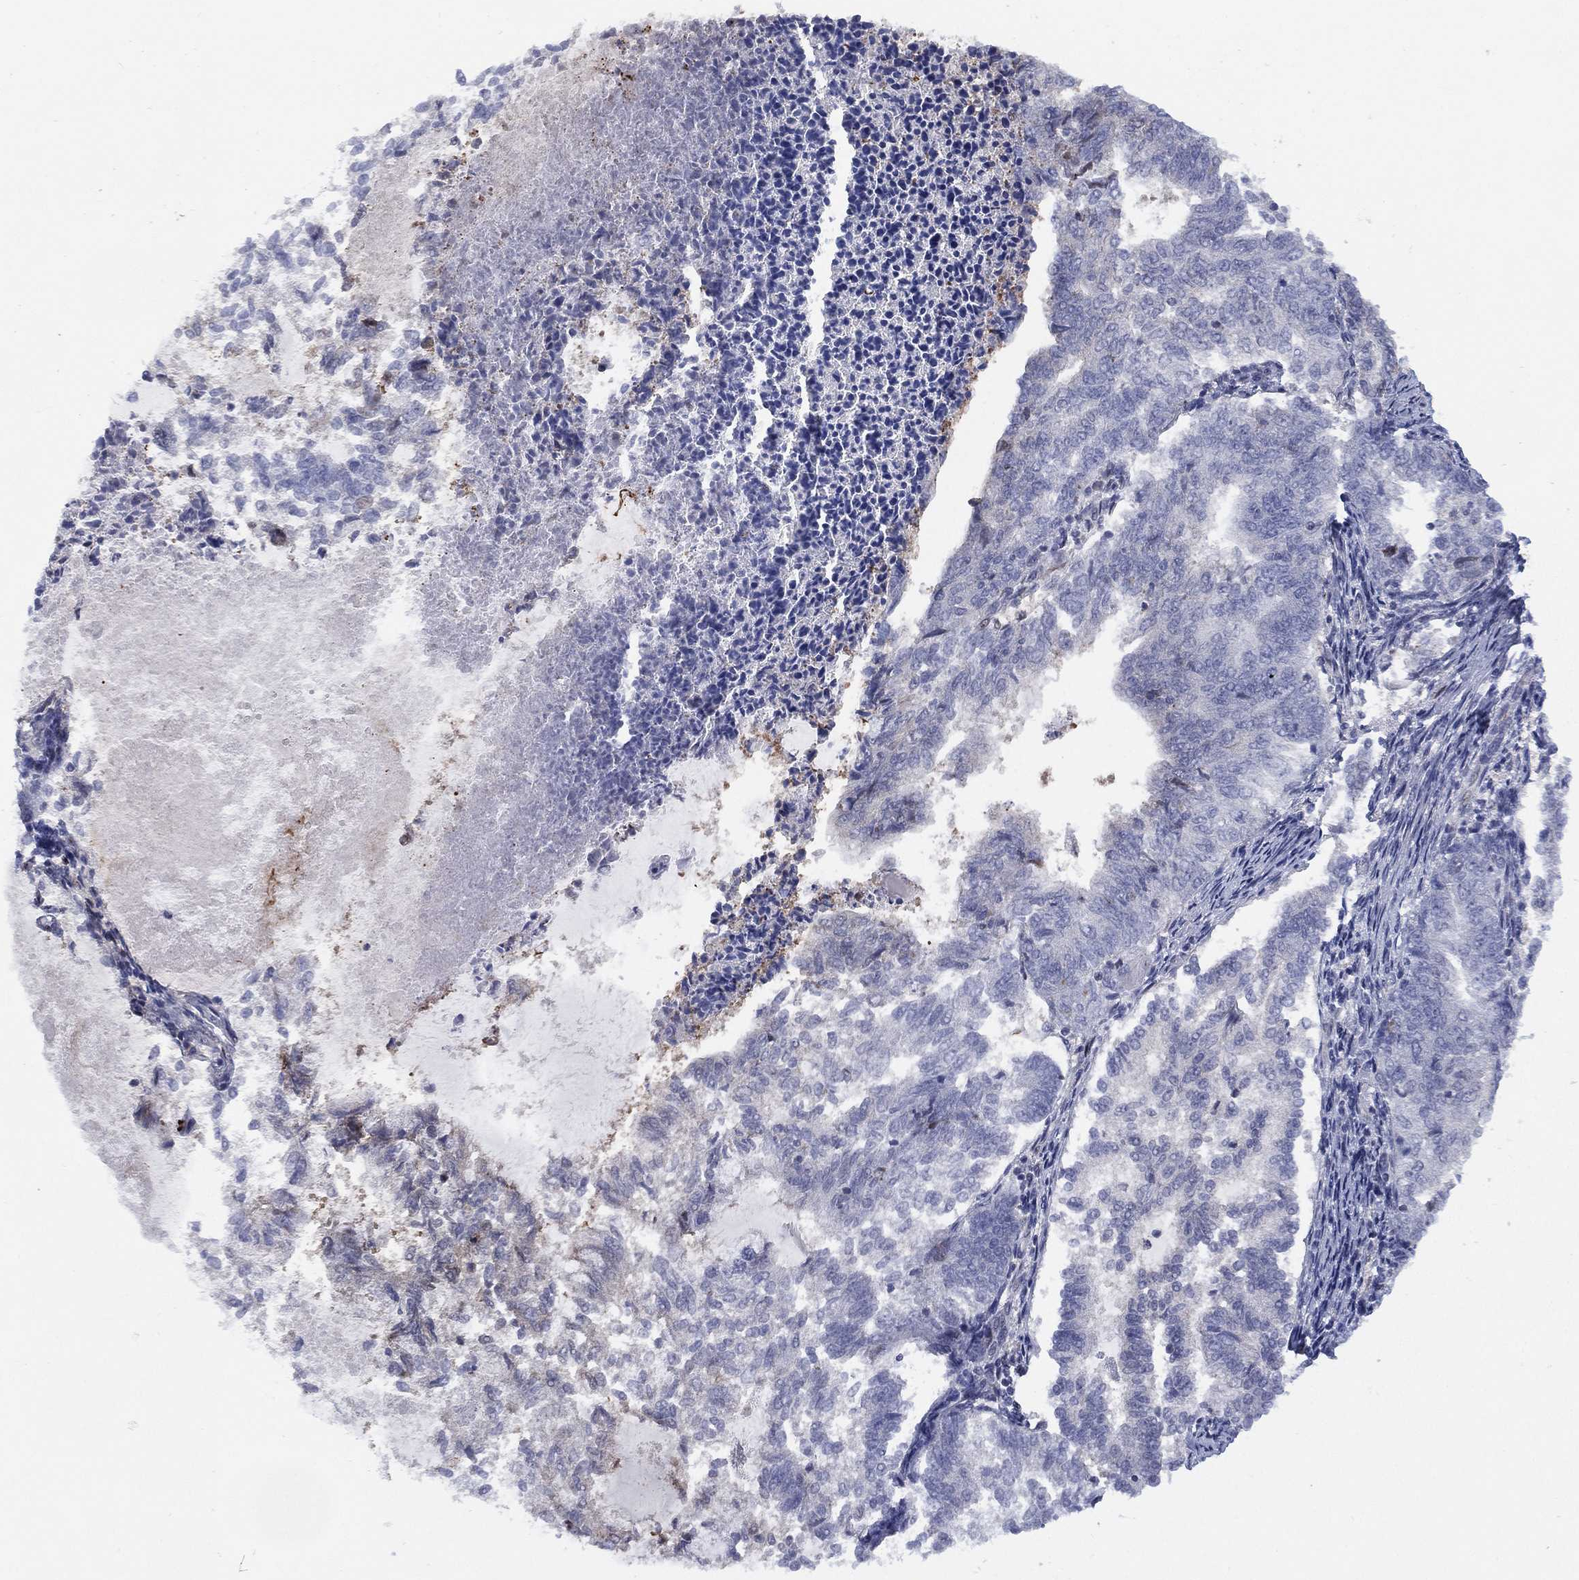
{"staining": {"intensity": "negative", "quantity": "none", "location": "none"}, "tissue": "endometrial cancer", "cell_type": "Tumor cells", "image_type": "cancer", "snomed": [{"axis": "morphology", "description": "Adenocarcinoma, NOS"}, {"axis": "topography", "description": "Endometrium"}], "caption": "Photomicrograph shows no protein positivity in tumor cells of endometrial adenocarcinoma tissue. (Stains: DAB (3,3'-diaminobenzidine) IHC with hematoxylin counter stain, Microscopy: brightfield microscopy at high magnification).", "gene": "SLC4A4", "patient": {"sex": "female", "age": 65}}